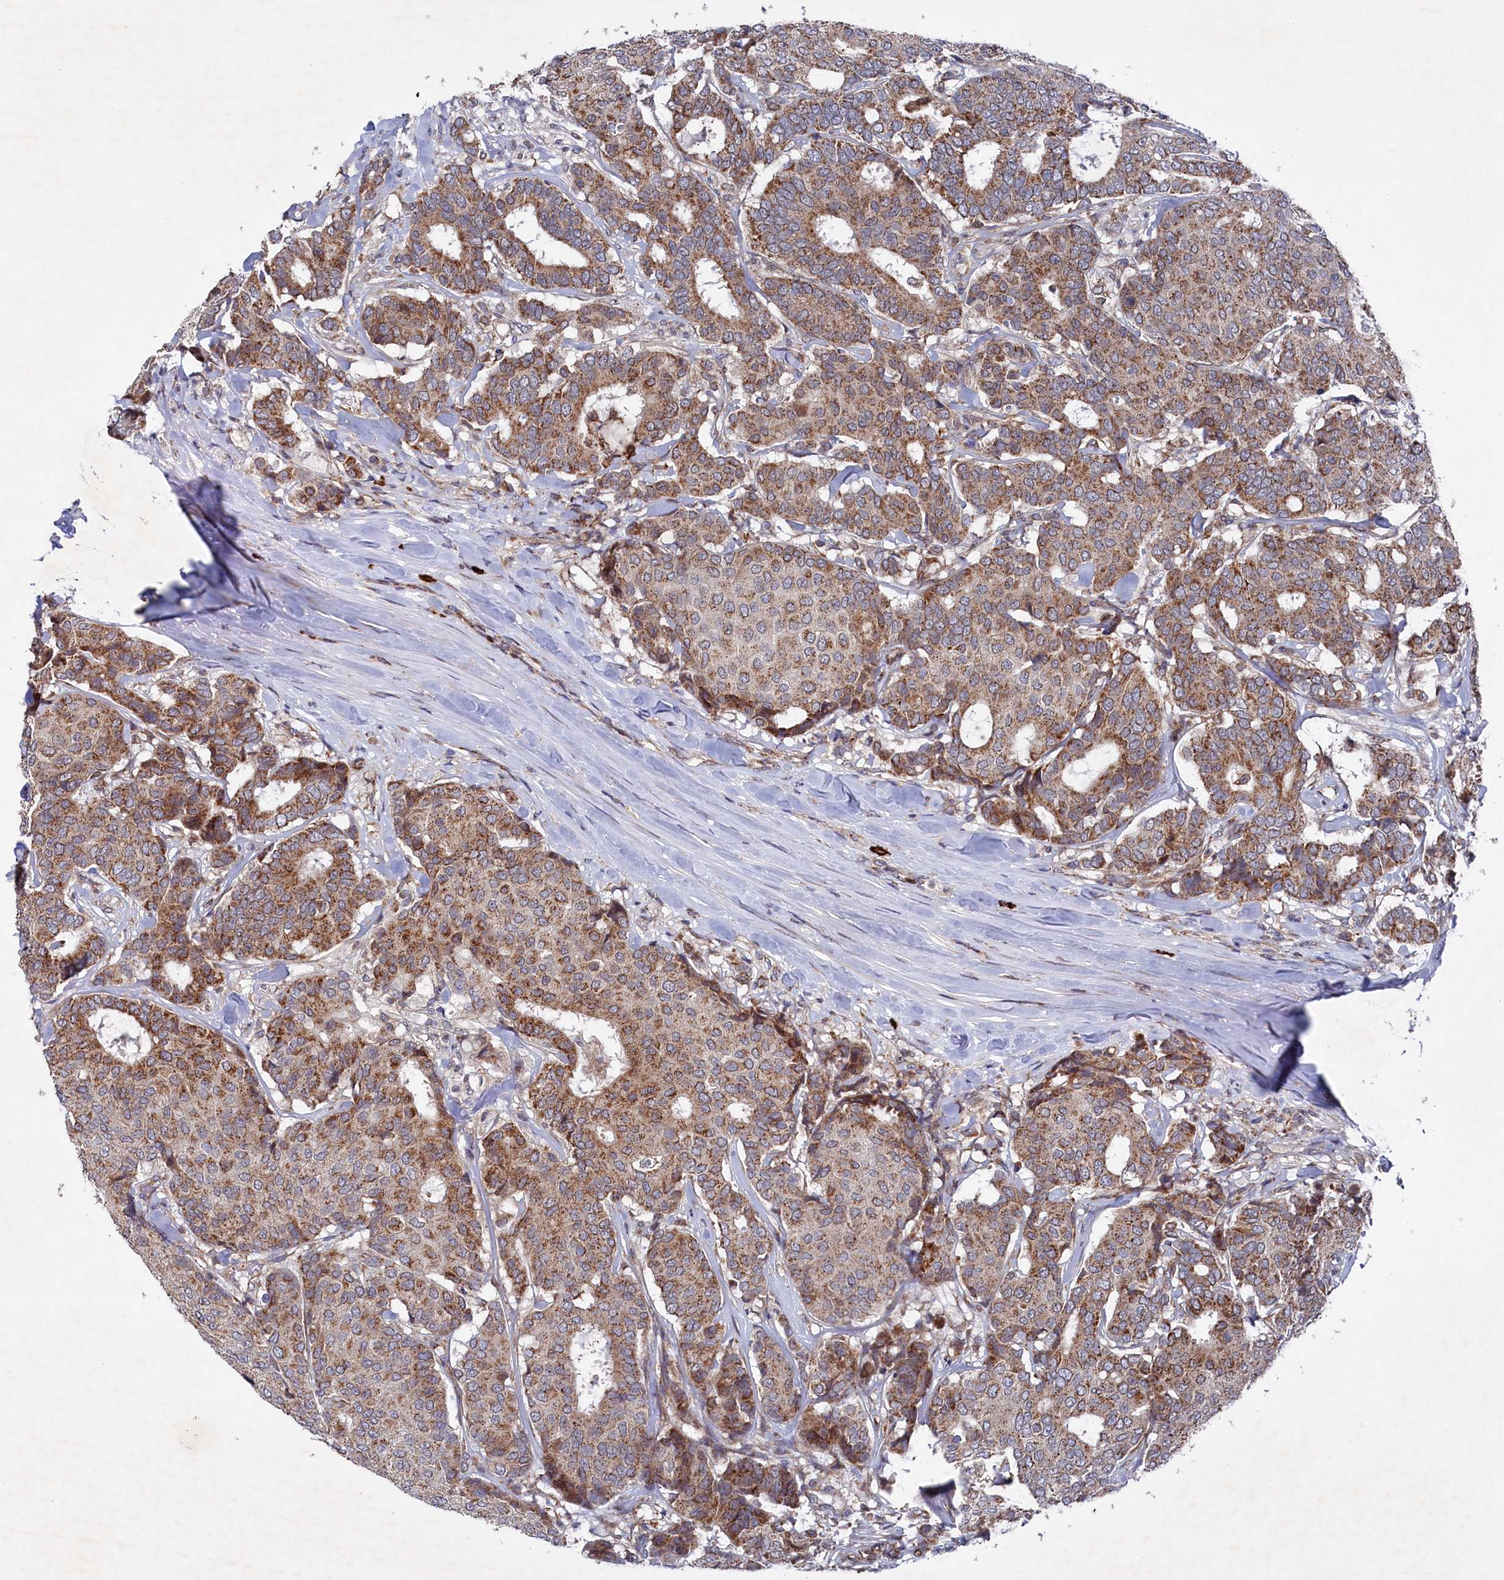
{"staining": {"intensity": "moderate", "quantity": ">75%", "location": "cytoplasmic/membranous"}, "tissue": "breast cancer", "cell_type": "Tumor cells", "image_type": "cancer", "snomed": [{"axis": "morphology", "description": "Duct carcinoma"}, {"axis": "topography", "description": "Breast"}], "caption": "Moderate cytoplasmic/membranous staining for a protein is present in approximately >75% of tumor cells of infiltrating ductal carcinoma (breast) using immunohistochemistry (IHC).", "gene": "CHCHD1", "patient": {"sex": "female", "age": 75}}